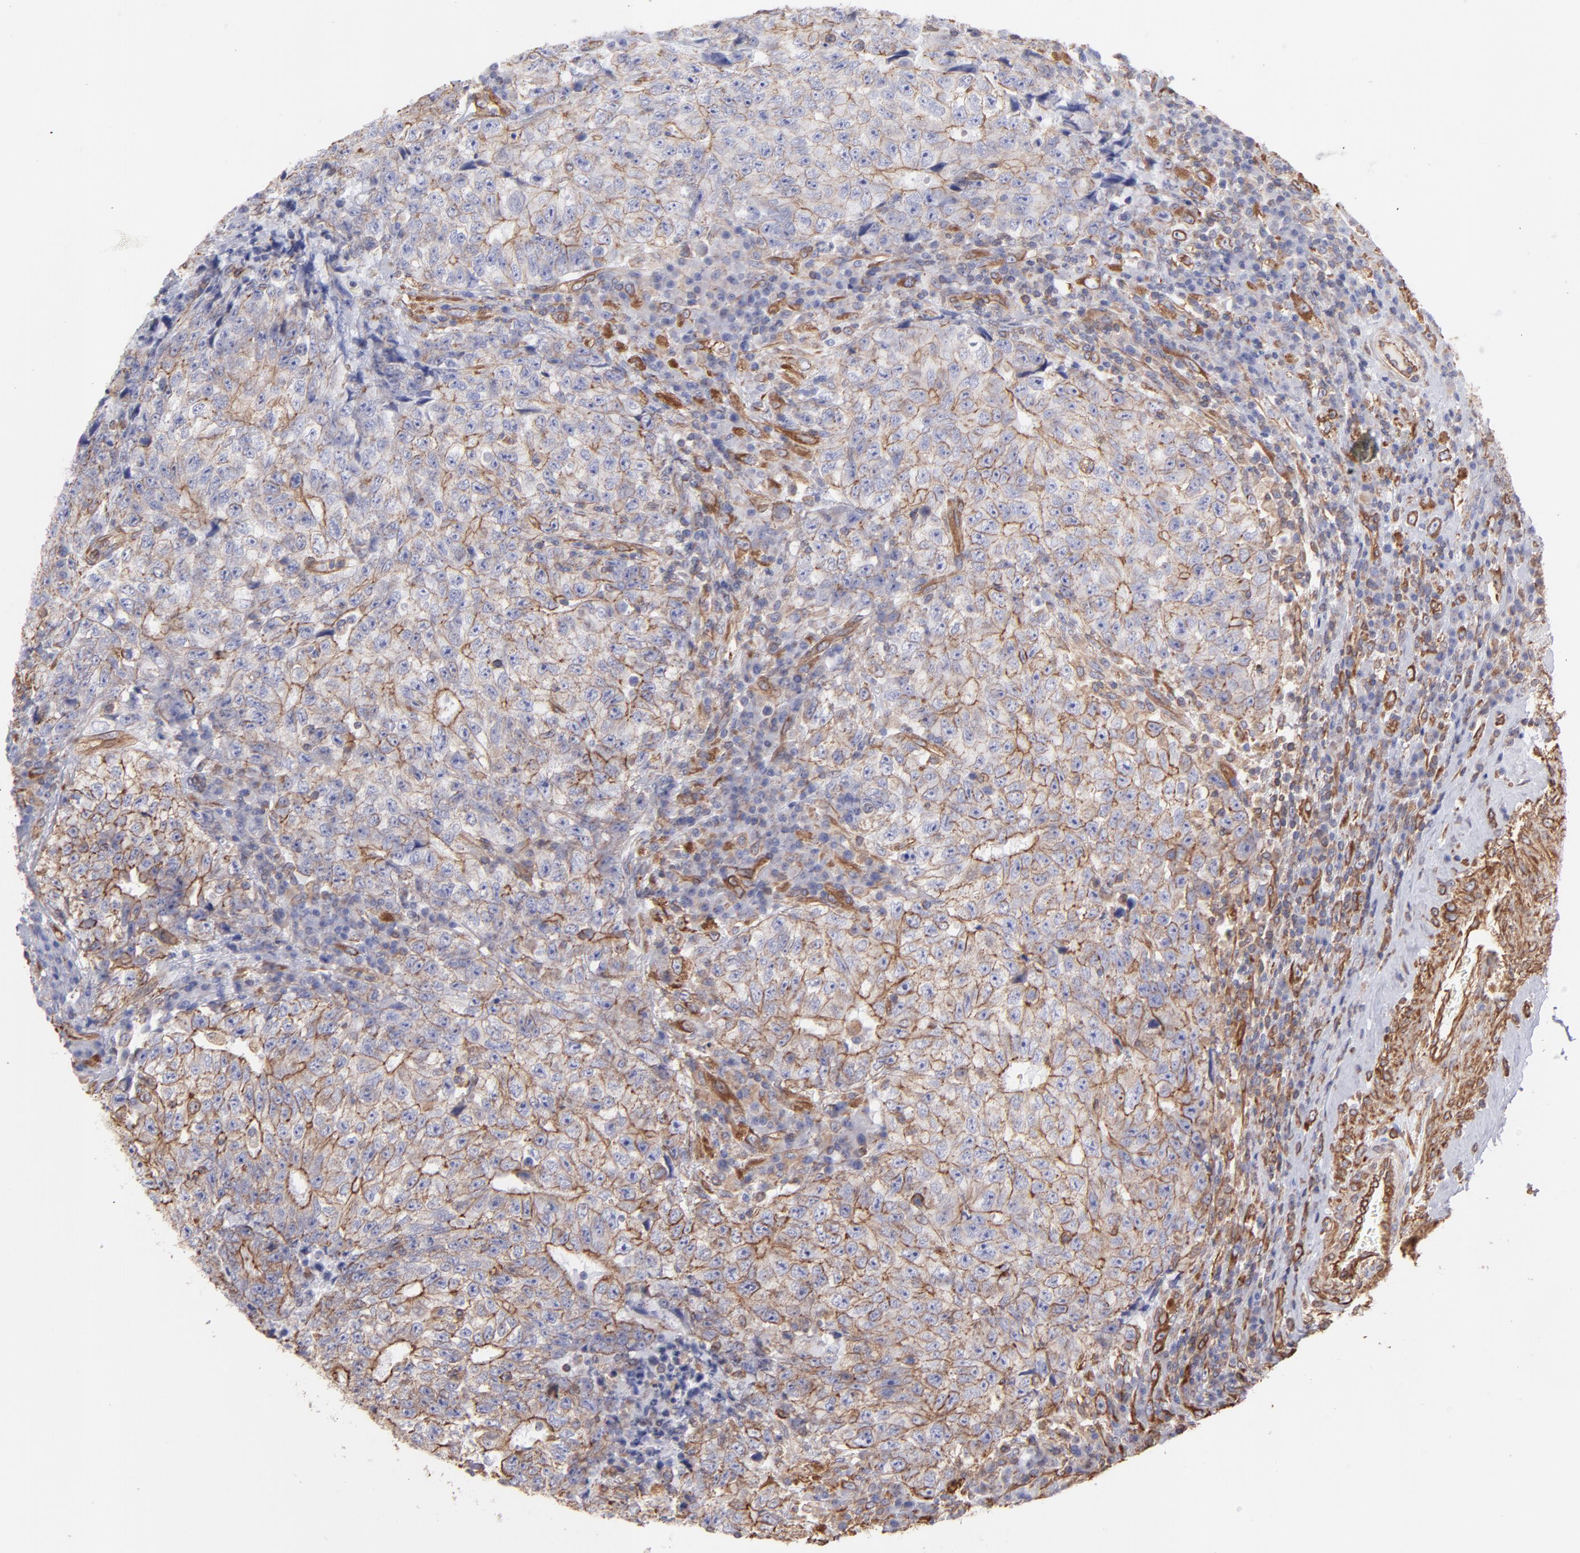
{"staining": {"intensity": "moderate", "quantity": ">75%", "location": "cytoplasmic/membranous"}, "tissue": "testis cancer", "cell_type": "Tumor cells", "image_type": "cancer", "snomed": [{"axis": "morphology", "description": "Necrosis, NOS"}, {"axis": "morphology", "description": "Carcinoma, Embryonal, NOS"}, {"axis": "topography", "description": "Testis"}], "caption": "Protein positivity by IHC displays moderate cytoplasmic/membranous positivity in about >75% of tumor cells in testis cancer (embryonal carcinoma).", "gene": "PLEC", "patient": {"sex": "male", "age": 19}}